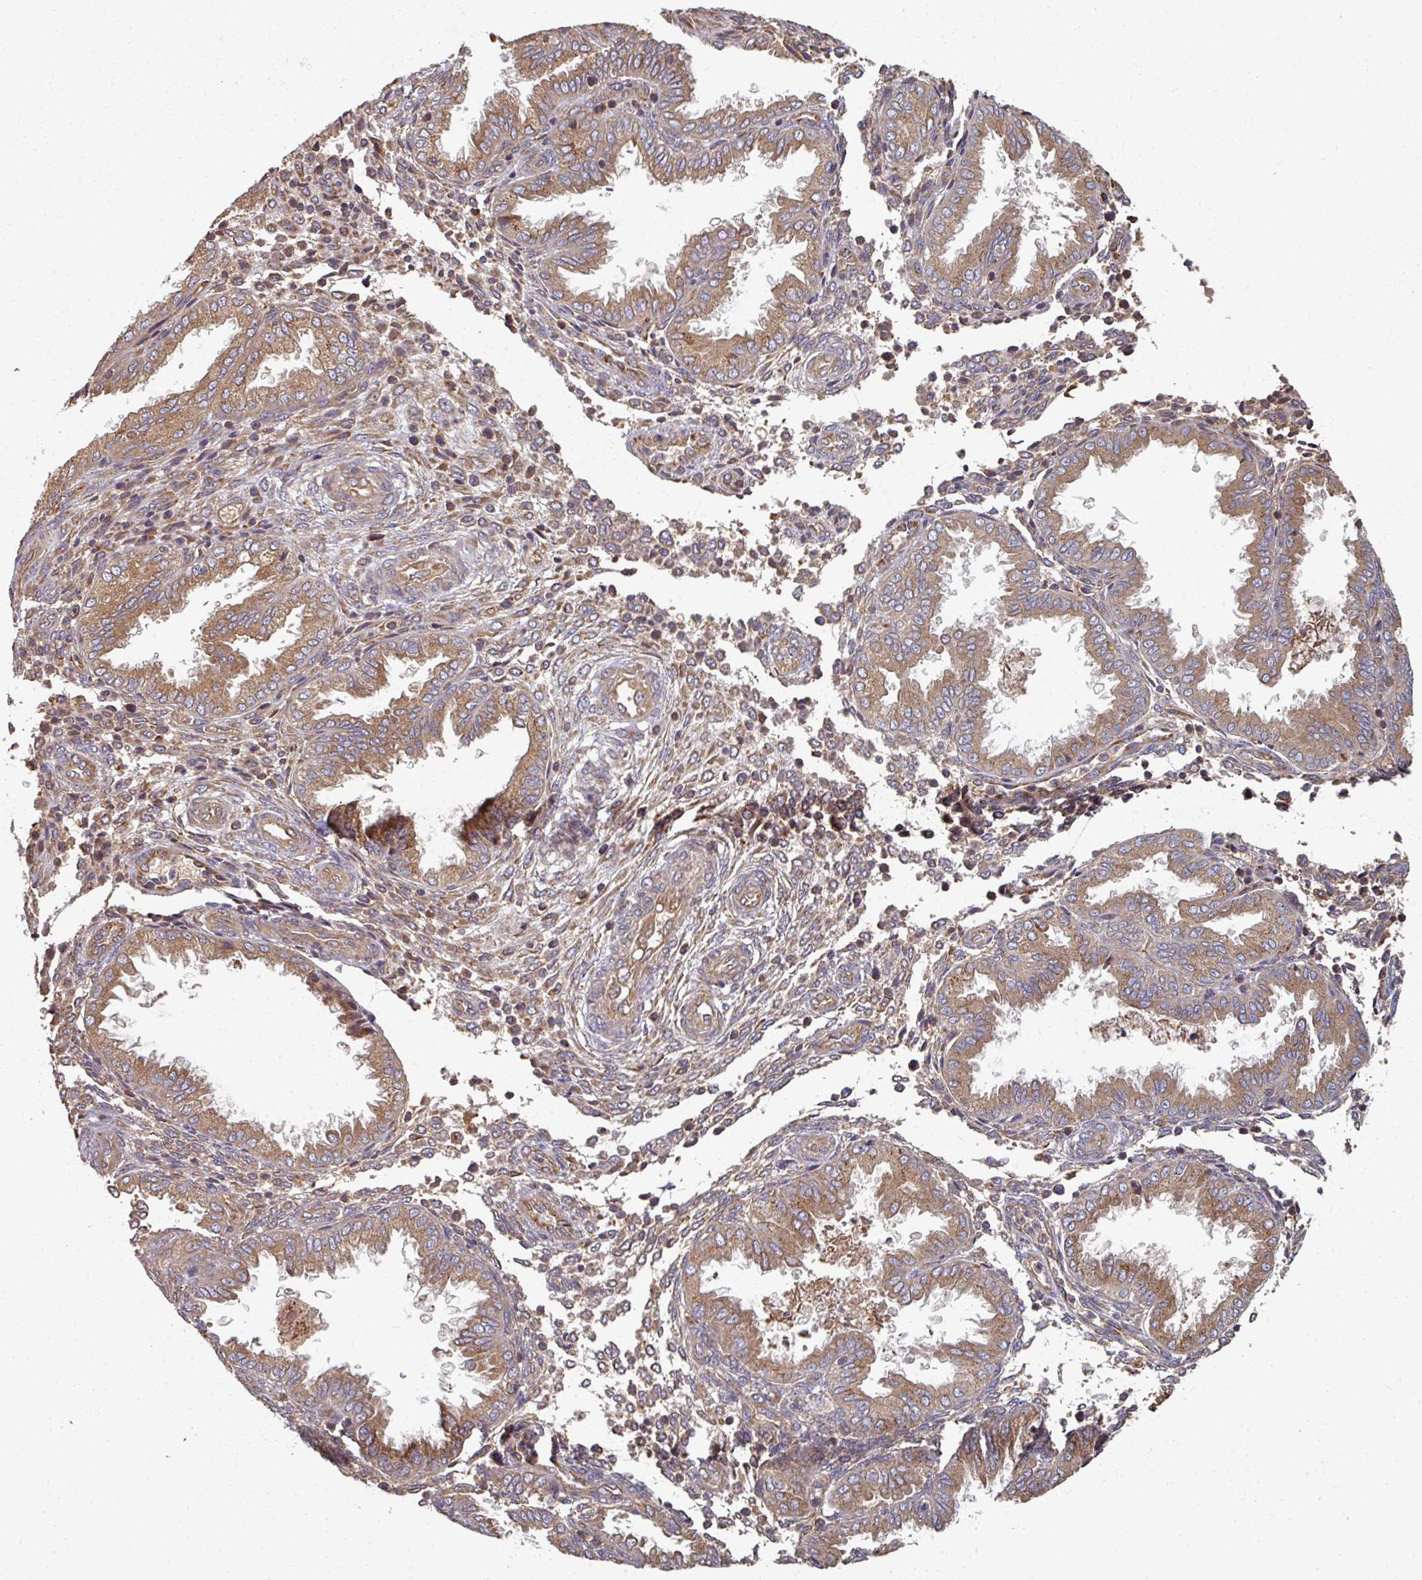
{"staining": {"intensity": "weak", "quantity": "25%-75%", "location": "cytoplasmic/membranous"}, "tissue": "endometrium", "cell_type": "Cells in endometrial stroma", "image_type": "normal", "snomed": [{"axis": "morphology", "description": "Normal tissue, NOS"}, {"axis": "topography", "description": "Endometrium"}], "caption": "A brown stain labels weak cytoplasmic/membranous positivity of a protein in cells in endometrial stroma of benign endometrium. (DAB IHC, brown staining for protein, blue staining for nuclei).", "gene": "EDEM2", "patient": {"sex": "female", "age": 33}}